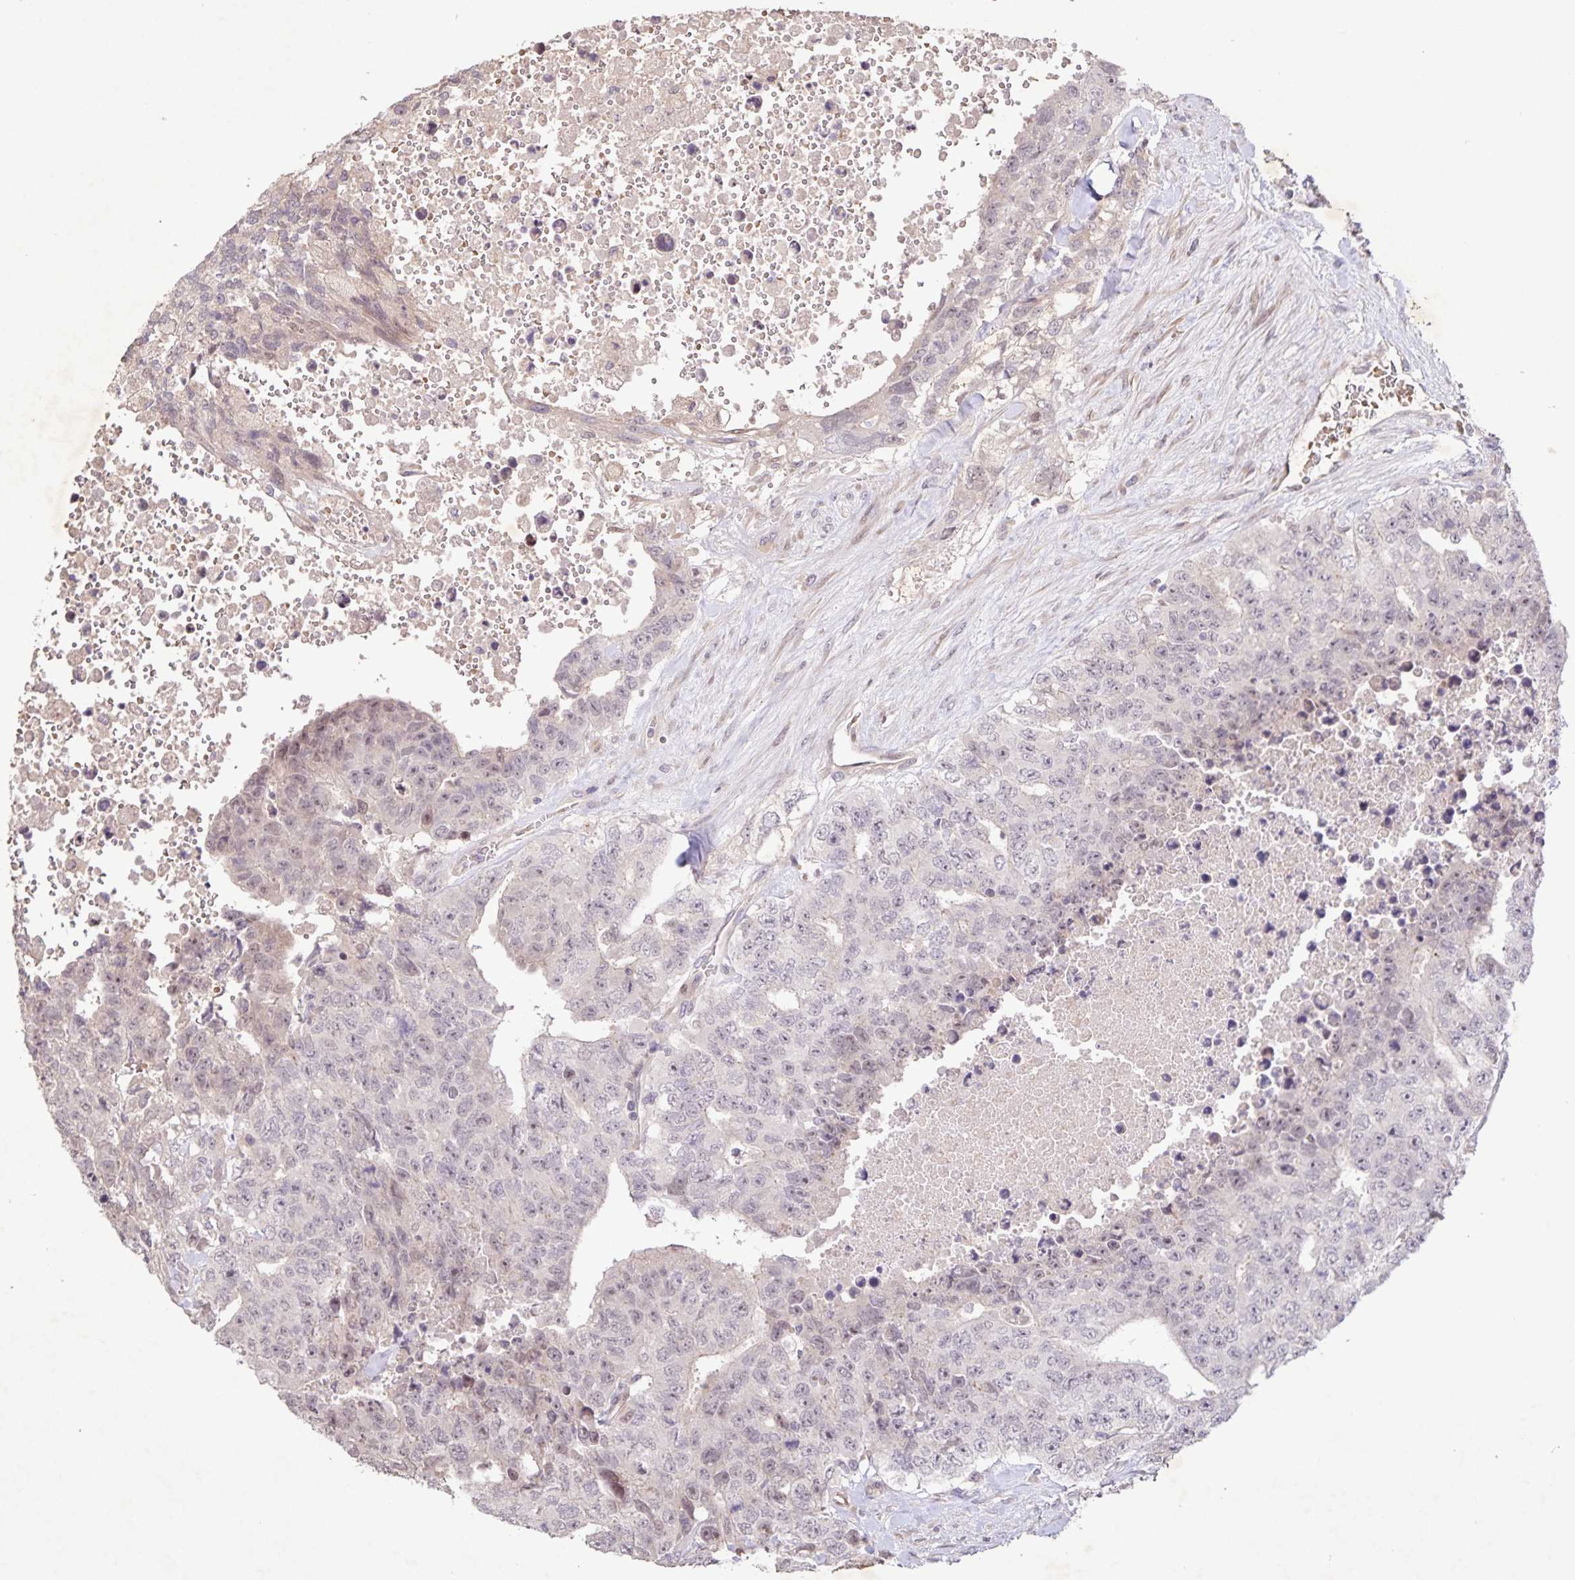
{"staining": {"intensity": "weak", "quantity": "<25%", "location": "nuclear"}, "tissue": "testis cancer", "cell_type": "Tumor cells", "image_type": "cancer", "snomed": [{"axis": "morphology", "description": "Carcinoma, Embryonal, NOS"}, {"axis": "topography", "description": "Testis"}], "caption": "Photomicrograph shows no significant protein staining in tumor cells of embryonal carcinoma (testis).", "gene": "GDF2", "patient": {"sex": "male", "age": 24}}